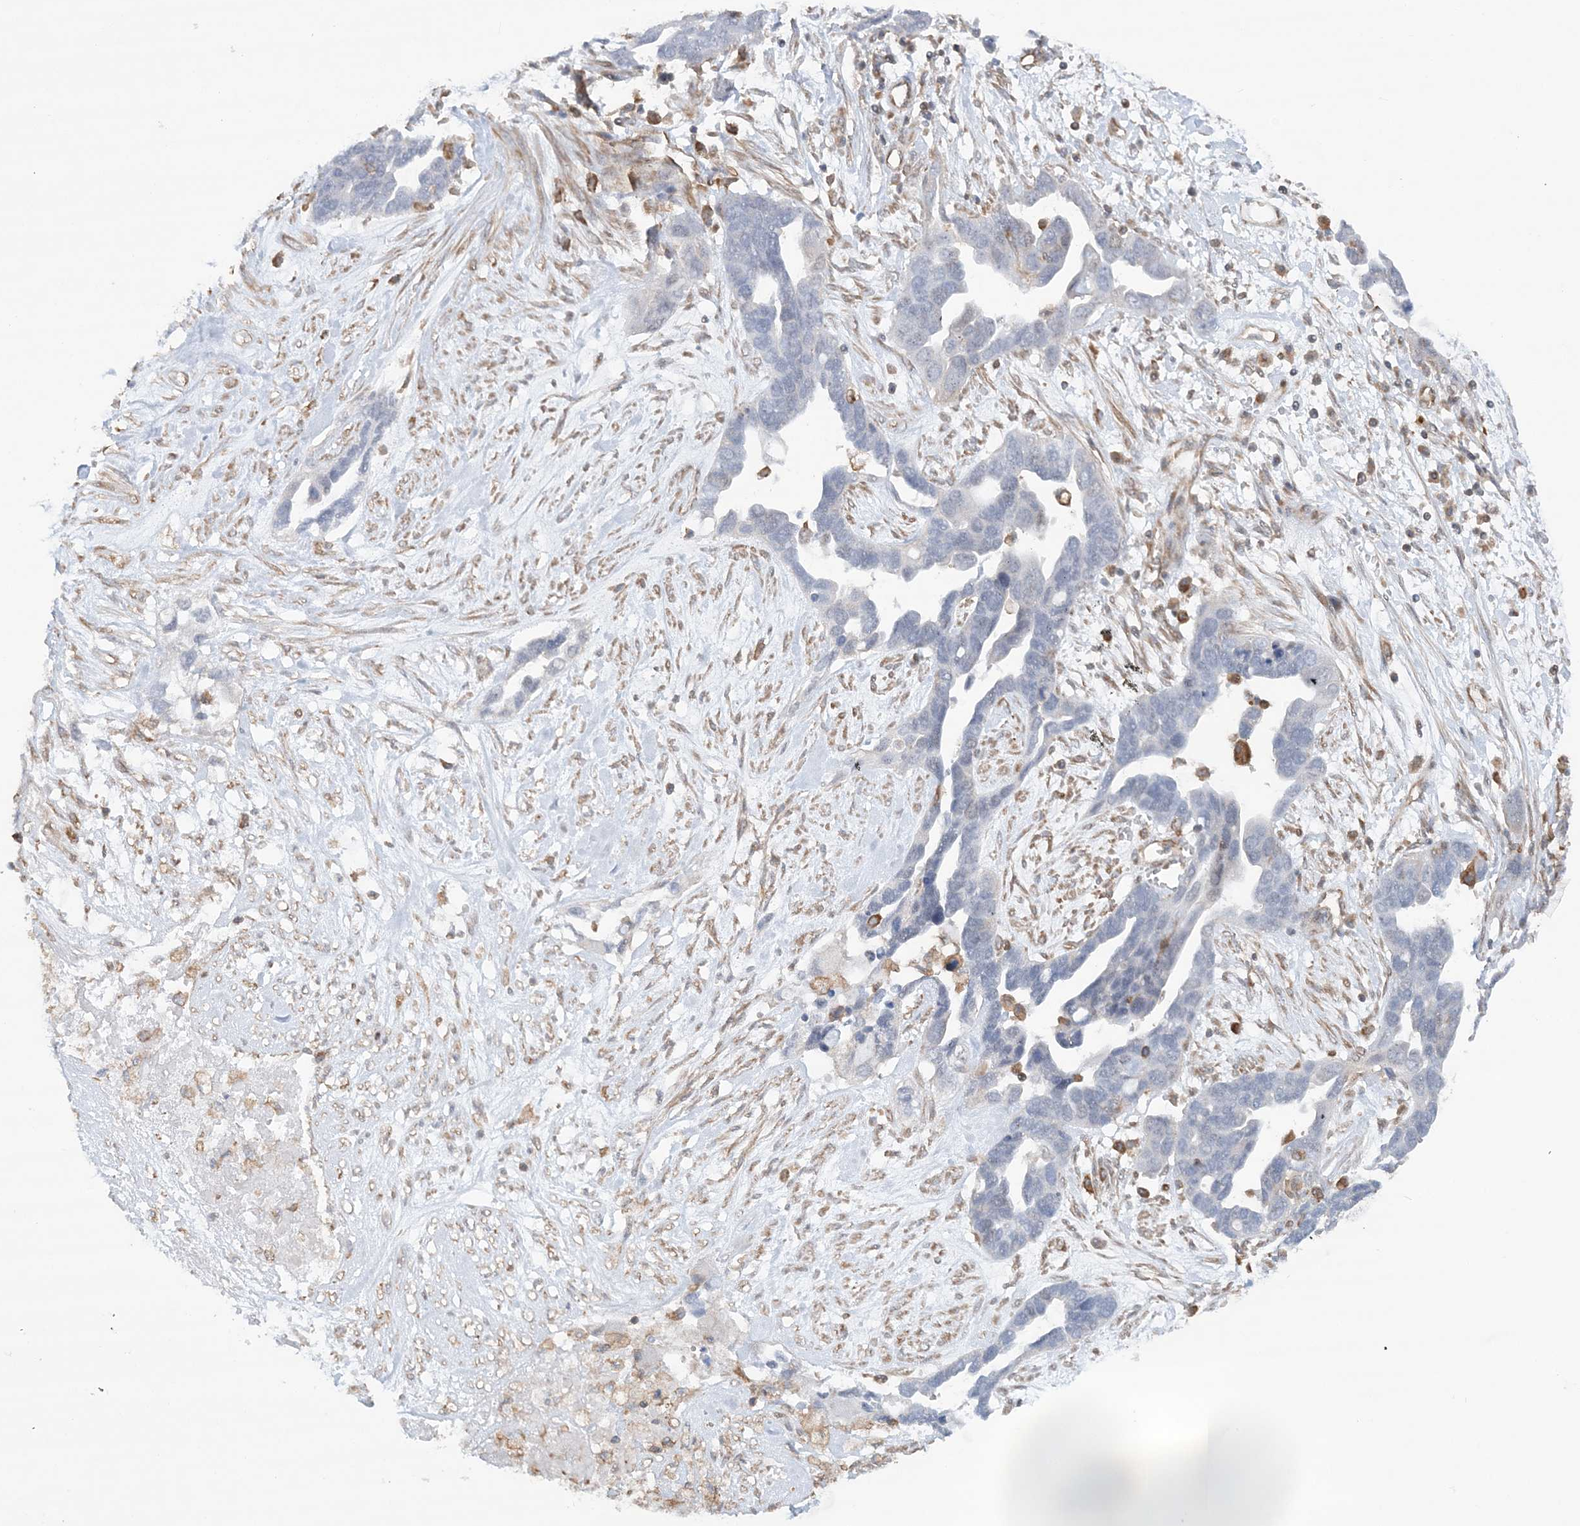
{"staining": {"intensity": "negative", "quantity": "none", "location": "none"}, "tissue": "ovarian cancer", "cell_type": "Tumor cells", "image_type": "cancer", "snomed": [{"axis": "morphology", "description": "Cystadenocarcinoma, serous, NOS"}, {"axis": "topography", "description": "Ovary"}], "caption": "This is an immunohistochemistry micrograph of human ovarian cancer. There is no positivity in tumor cells.", "gene": "ZNF821", "patient": {"sex": "female", "age": 54}}